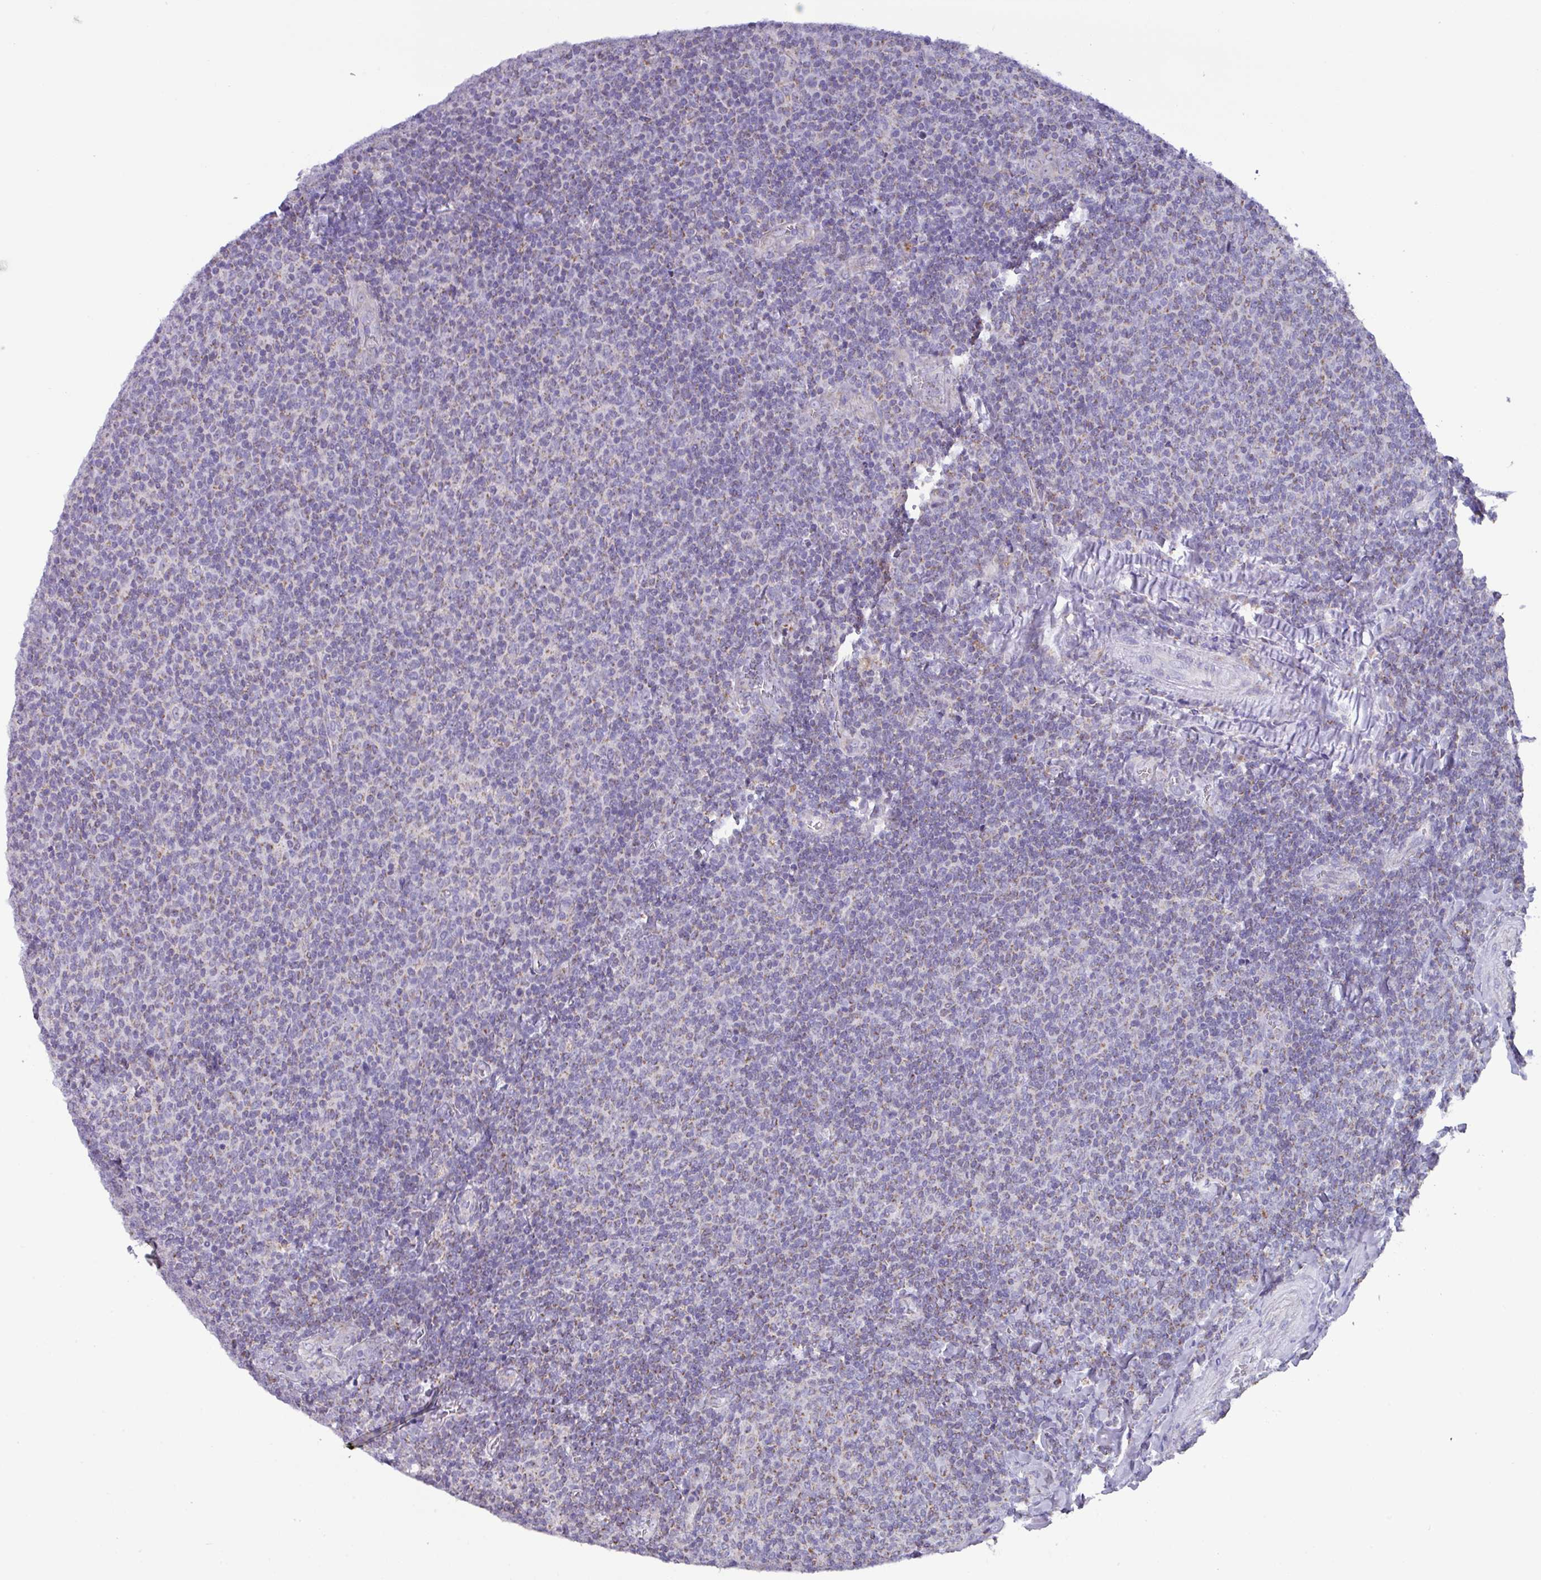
{"staining": {"intensity": "weak", "quantity": "25%-75%", "location": "cytoplasmic/membranous"}, "tissue": "lymphoma", "cell_type": "Tumor cells", "image_type": "cancer", "snomed": [{"axis": "morphology", "description": "Malignant lymphoma, non-Hodgkin's type, Low grade"}, {"axis": "topography", "description": "Lymph node"}], "caption": "Lymphoma stained with a brown dye exhibits weak cytoplasmic/membranous positive positivity in about 25%-75% of tumor cells.", "gene": "MT-ND4", "patient": {"sex": "male", "age": 52}}